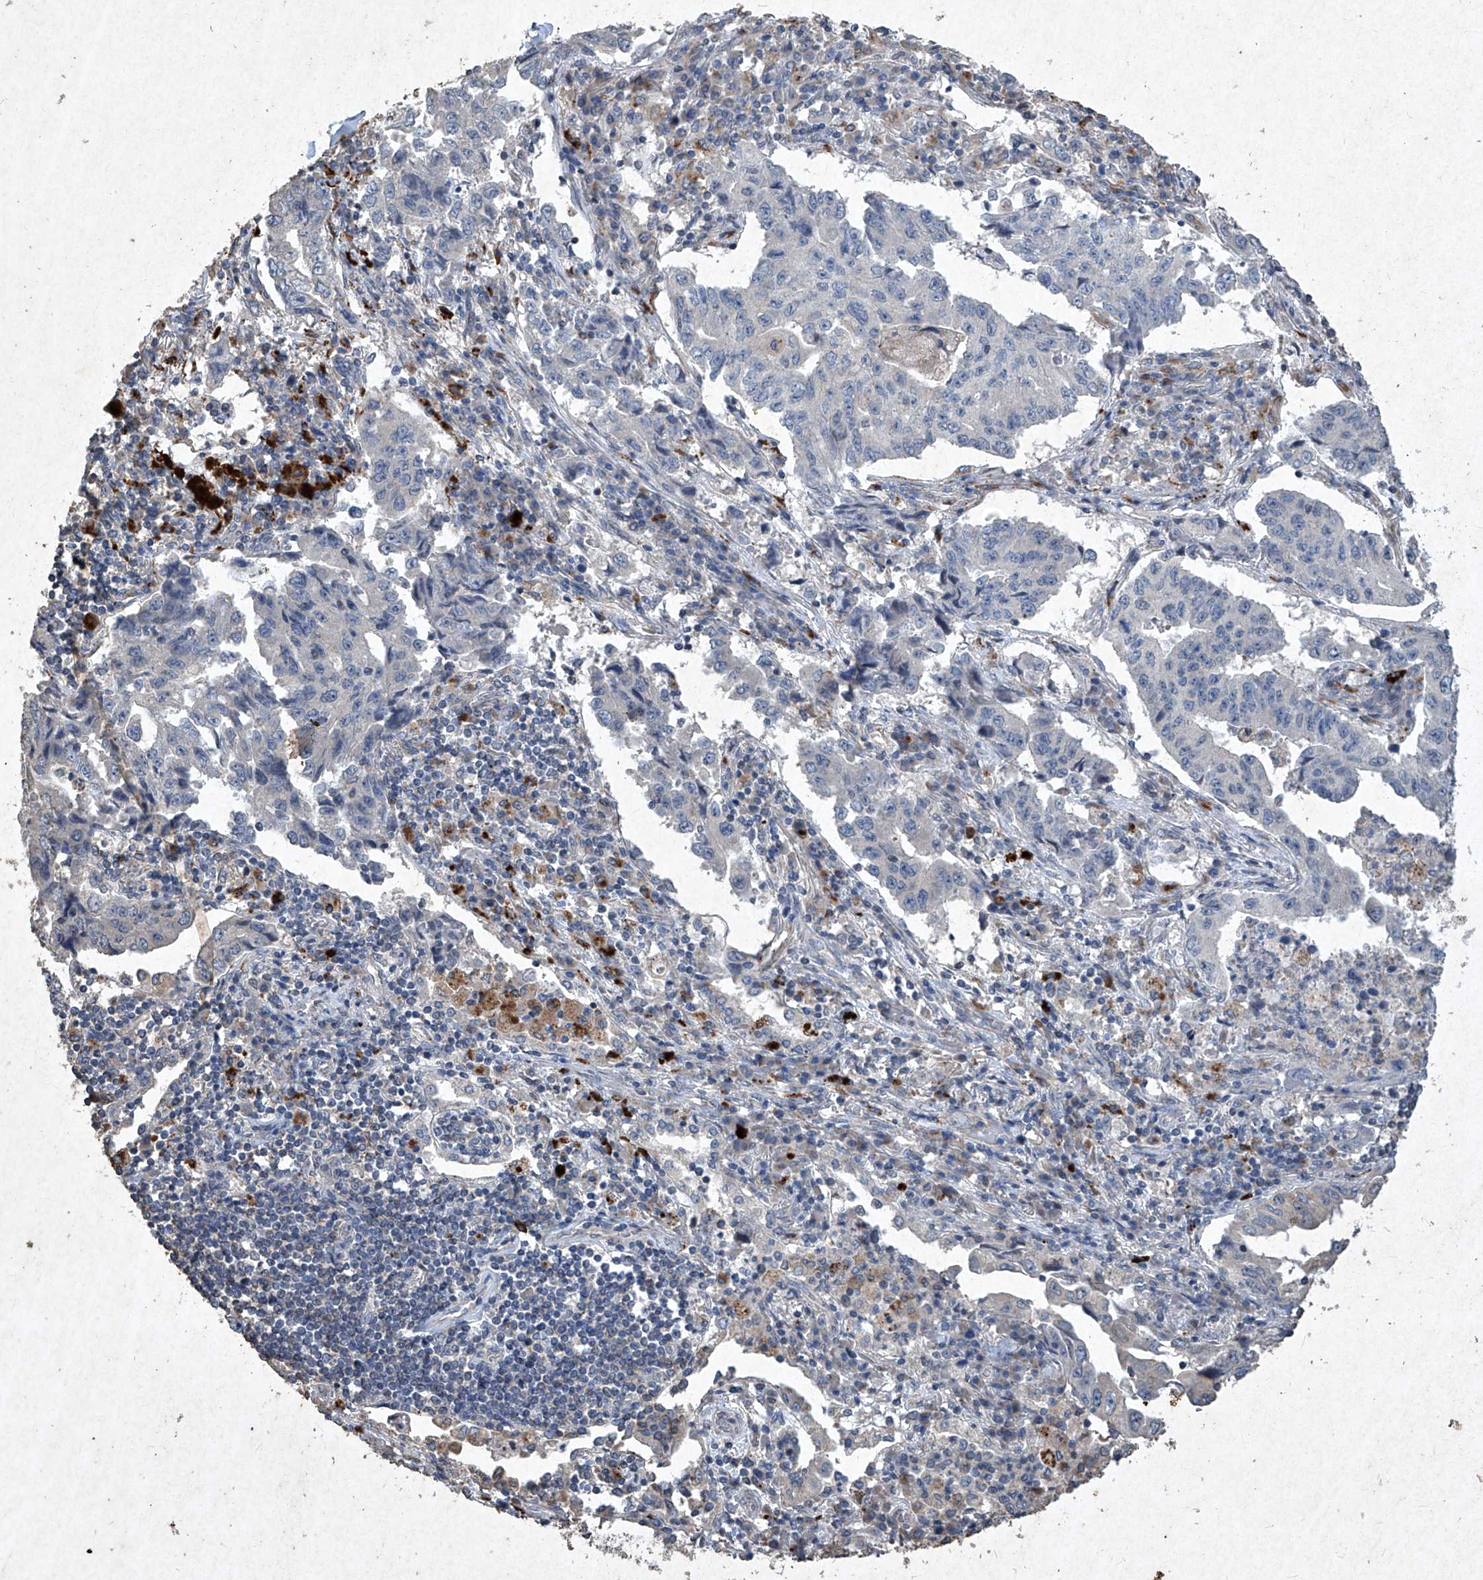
{"staining": {"intensity": "negative", "quantity": "none", "location": "none"}, "tissue": "lung cancer", "cell_type": "Tumor cells", "image_type": "cancer", "snomed": [{"axis": "morphology", "description": "Adenocarcinoma, NOS"}, {"axis": "topography", "description": "Lung"}], "caption": "Adenocarcinoma (lung) was stained to show a protein in brown. There is no significant staining in tumor cells. (DAB (3,3'-diaminobenzidine) immunohistochemistry, high magnification).", "gene": "MED16", "patient": {"sex": "female", "age": 51}}